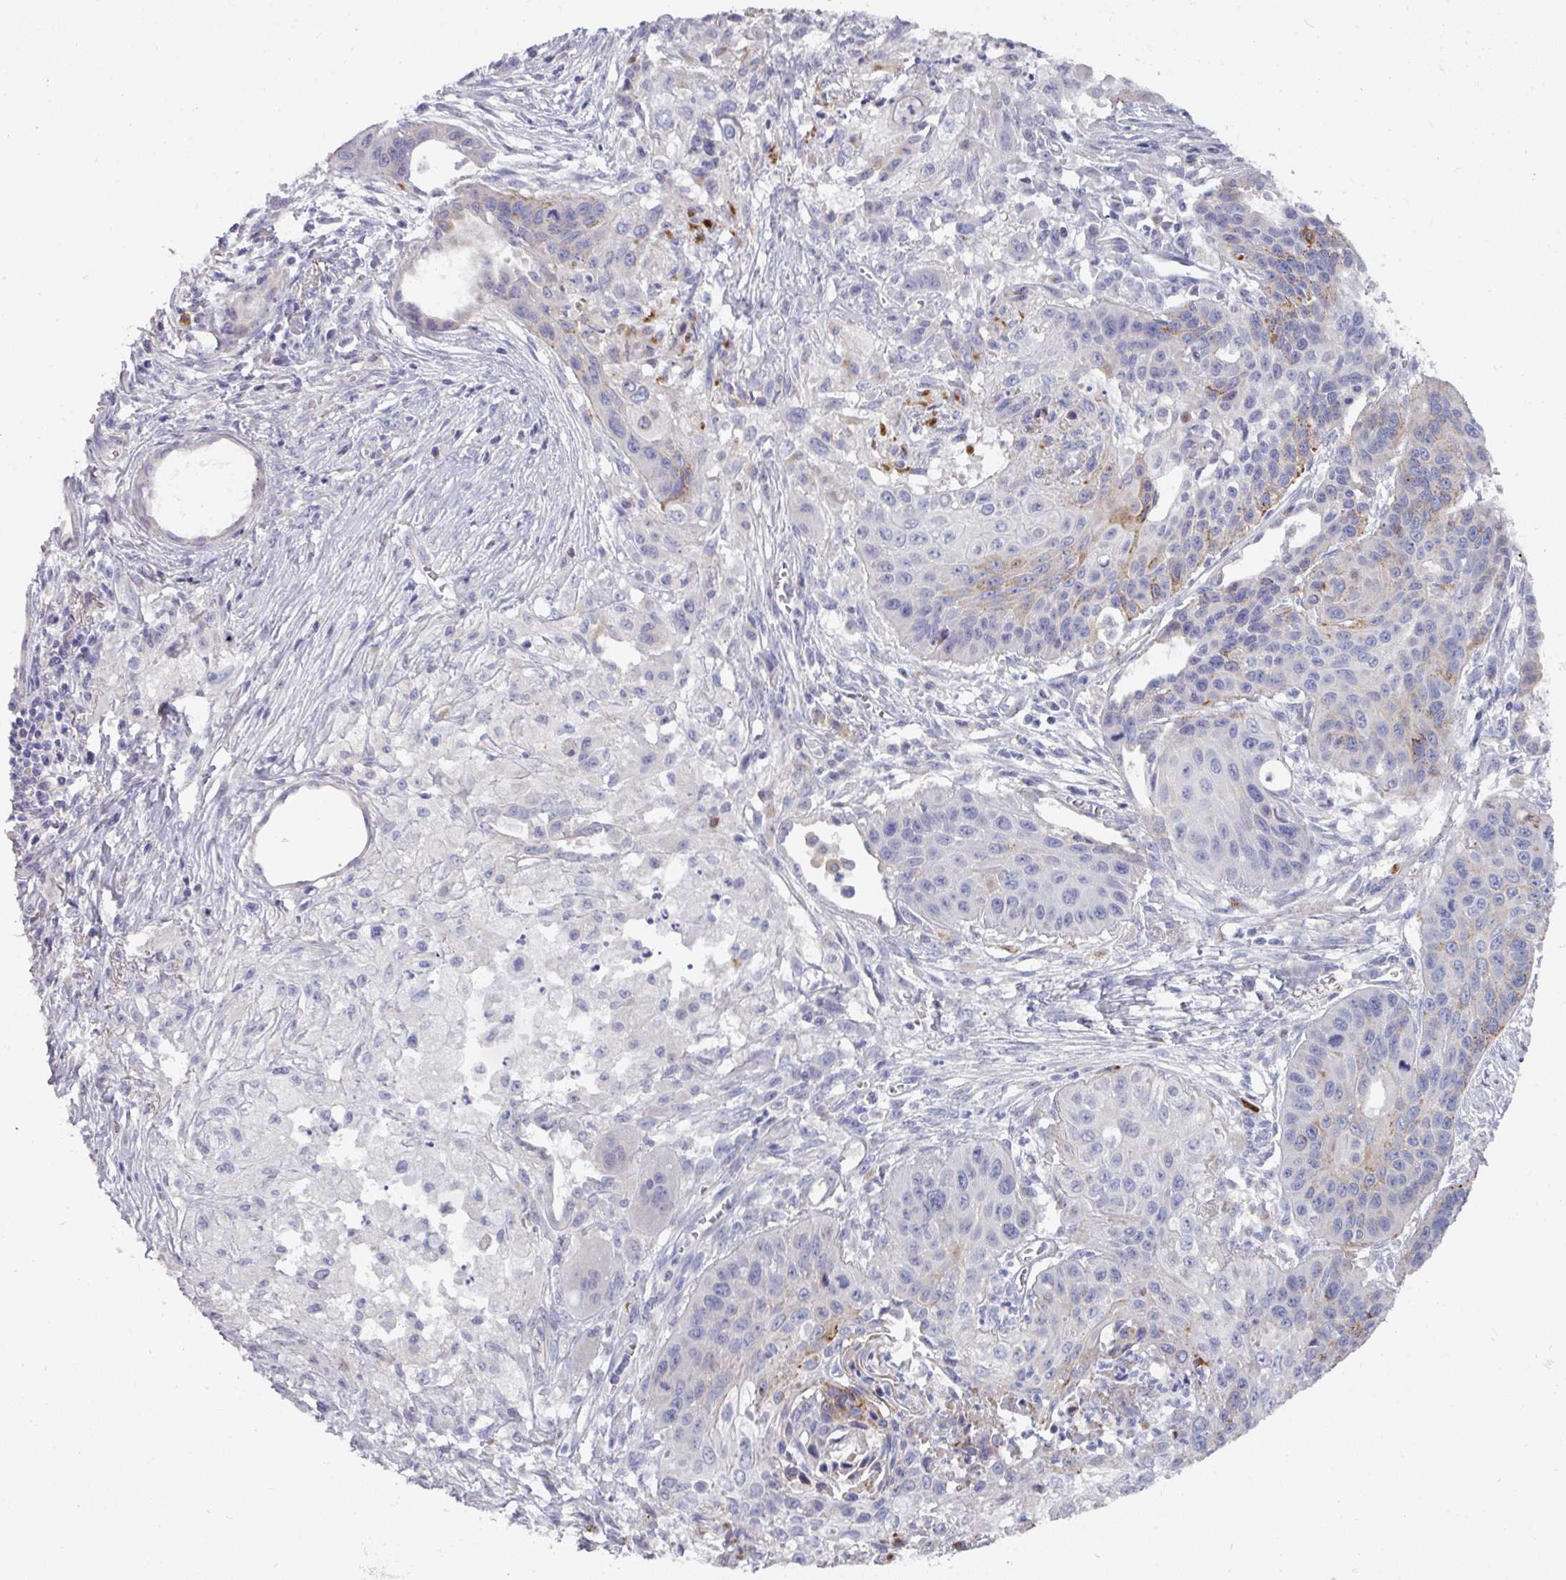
{"staining": {"intensity": "moderate", "quantity": "<25%", "location": "cytoplasmic/membranous"}, "tissue": "lung cancer", "cell_type": "Tumor cells", "image_type": "cancer", "snomed": [{"axis": "morphology", "description": "Squamous cell carcinoma, NOS"}, {"axis": "topography", "description": "Lung"}], "caption": "This histopathology image demonstrates immunohistochemistry staining of lung cancer (squamous cell carcinoma), with low moderate cytoplasmic/membranous positivity in about <25% of tumor cells.", "gene": "NT5C1A", "patient": {"sex": "male", "age": 71}}